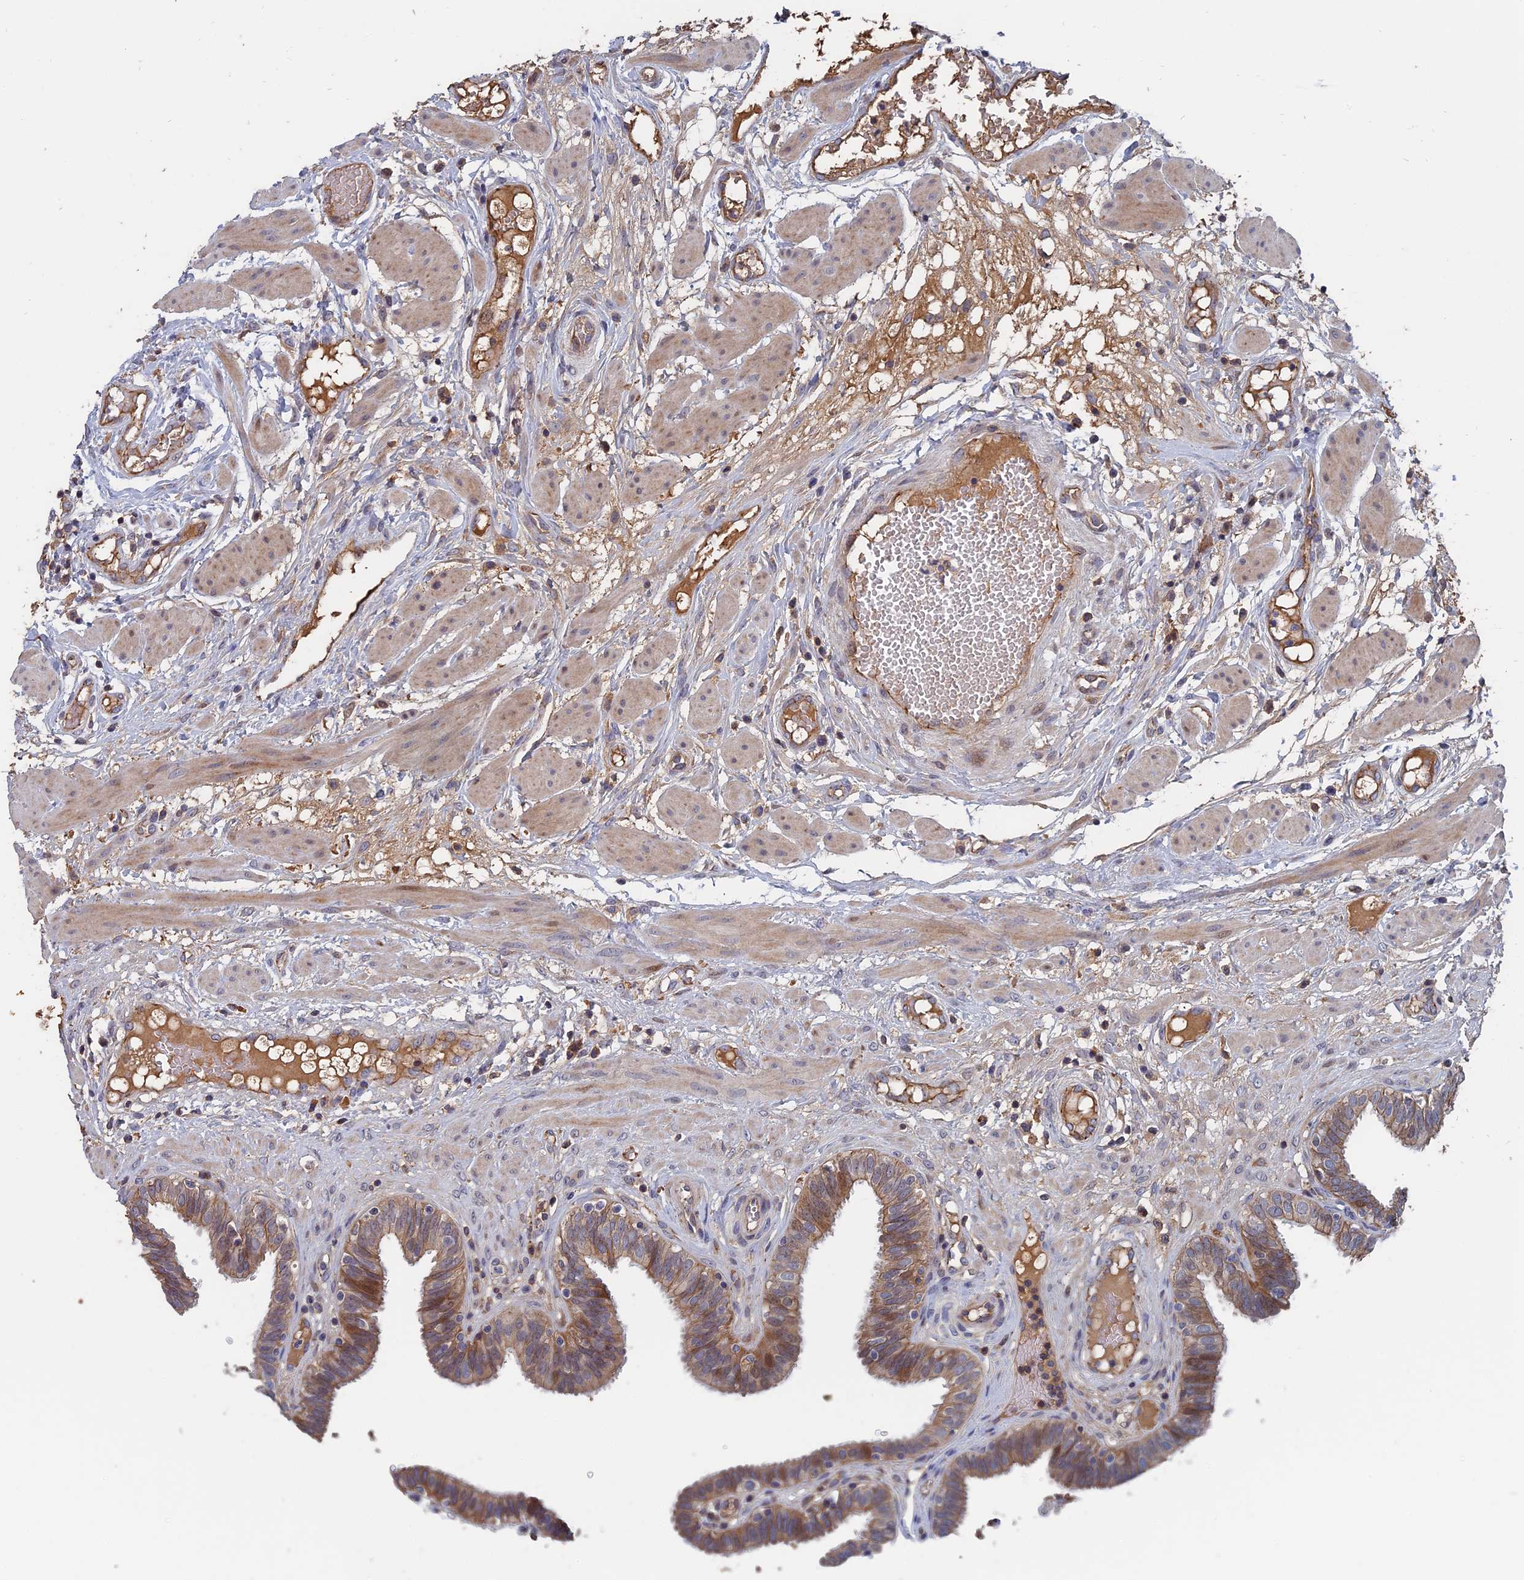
{"staining": {"intensity": "moderate", "quantity": "25%-75%", "location": "cytoplasmic/membranous"}, "tissue": "fallopian tube", "cell_type": "Glandular cells", "image_type": "normal", "snomed": [{"axis": "morphology", "description": "Normal tissue, NOS"}, {"axis": "topography", "description": "Fallopian tube"}, {"axis": "topography", "description": "Placenta"}], "caption": "This micrograph displays normal fallopian tube stained with IHC to label a protein in brown. The cytoplasmic/membranous of glandular cells show moderate positivity for the protein. Nuclei are counter-stained blue.", "gene": "SLC33A1", "patient": {"sex": "female", "age": 32}}